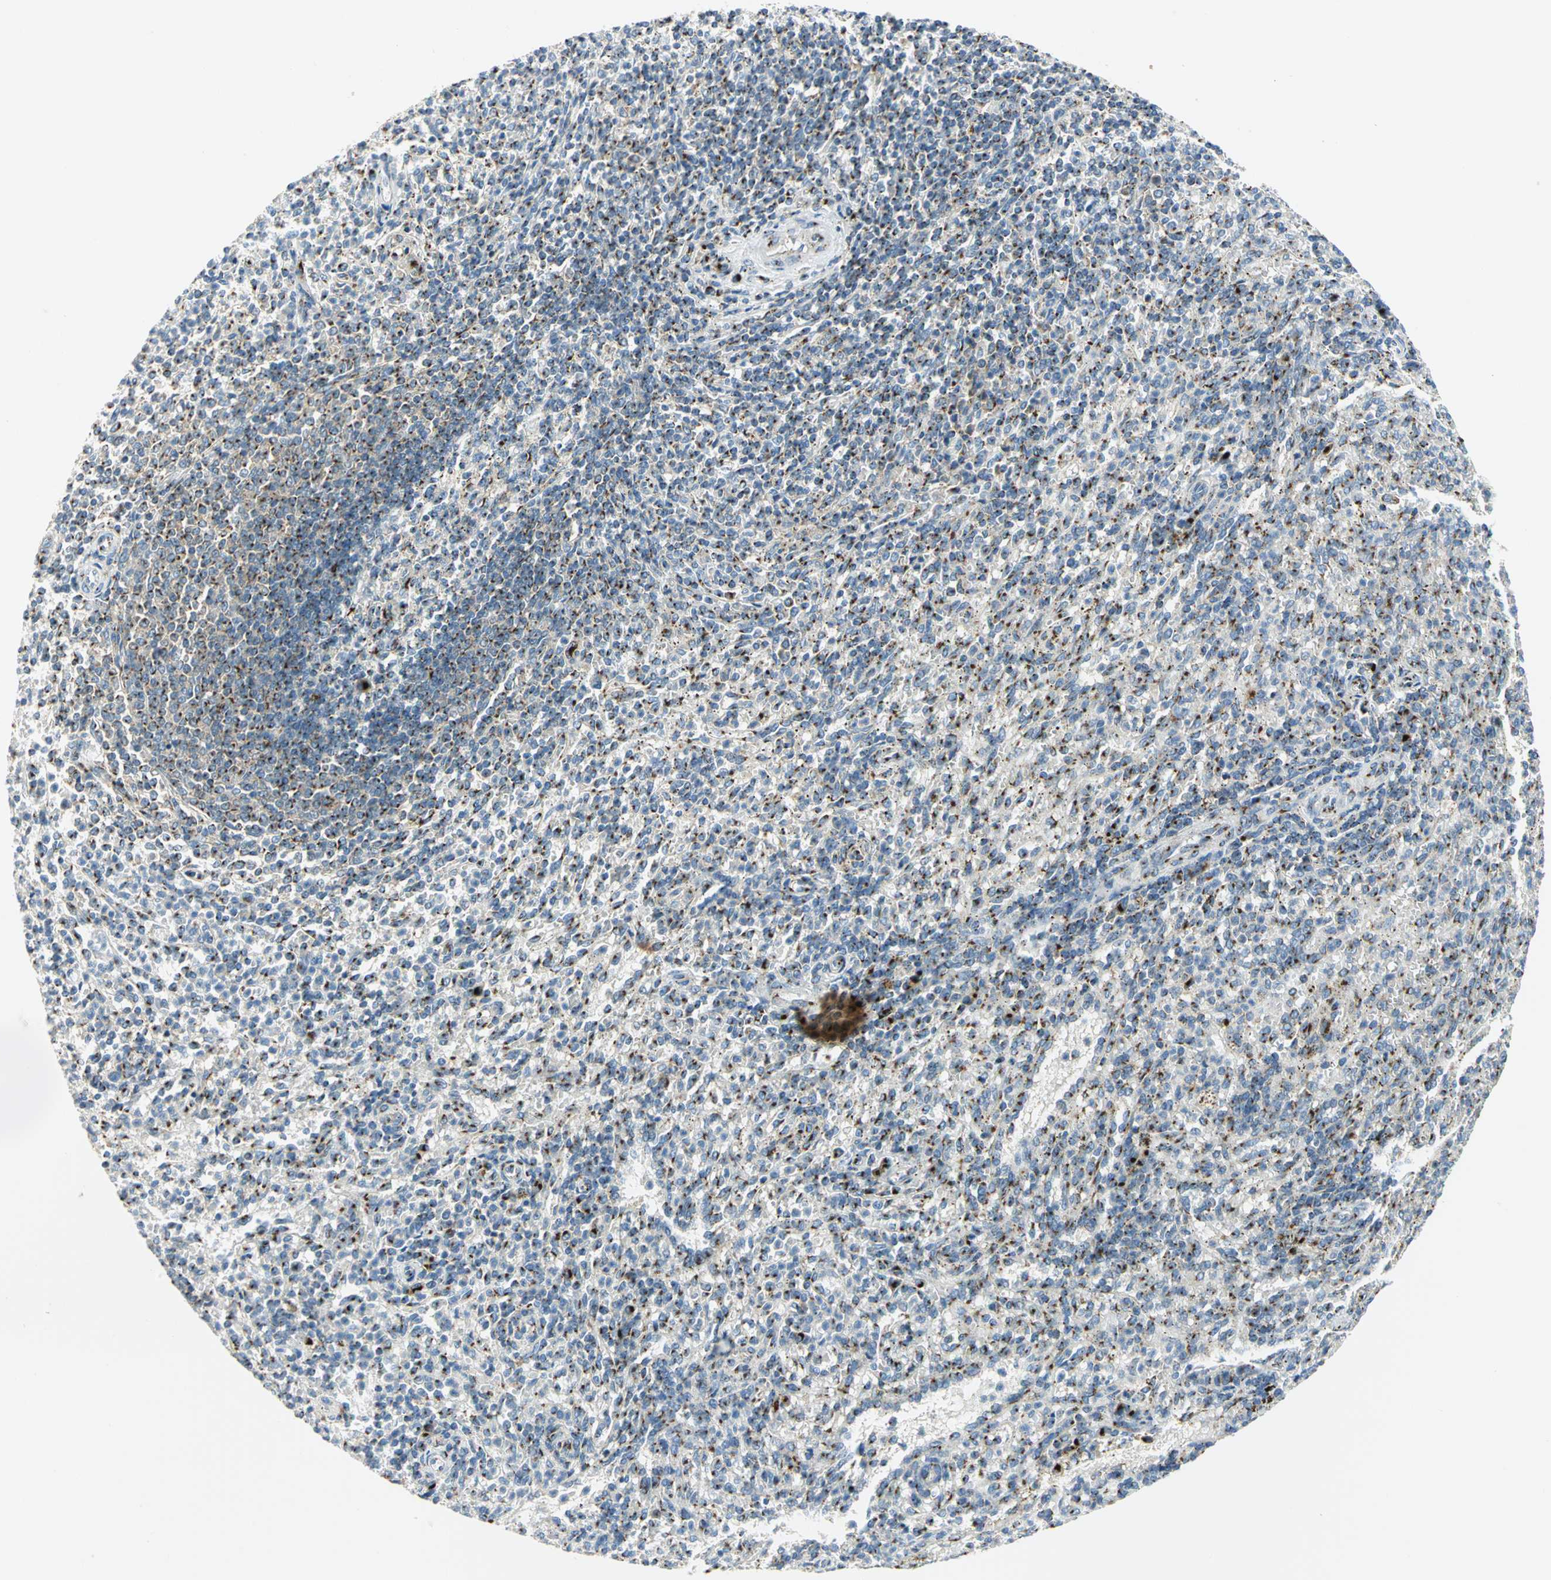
{"staining": {"intensity": "strong", "quantity": "<25%", "location": "cytoplasmic/membranous"}, "tissue": "spleen", "cell_type": "Cells in red pulp", "image_type": "normal", "snomed": [{"axis": "morphology", "description": "Normal tissue, NOS"}, {"axis": "topography", "description": "Spleen"}], "caption": "Brown immunohistochemical staining in normal spleen exhibits strong cytoplasmic/membranous positivity in approximately <25% of cells in red pulp.", "gene": "GPR3", "patient": {"sex": "female", "age": 10}}